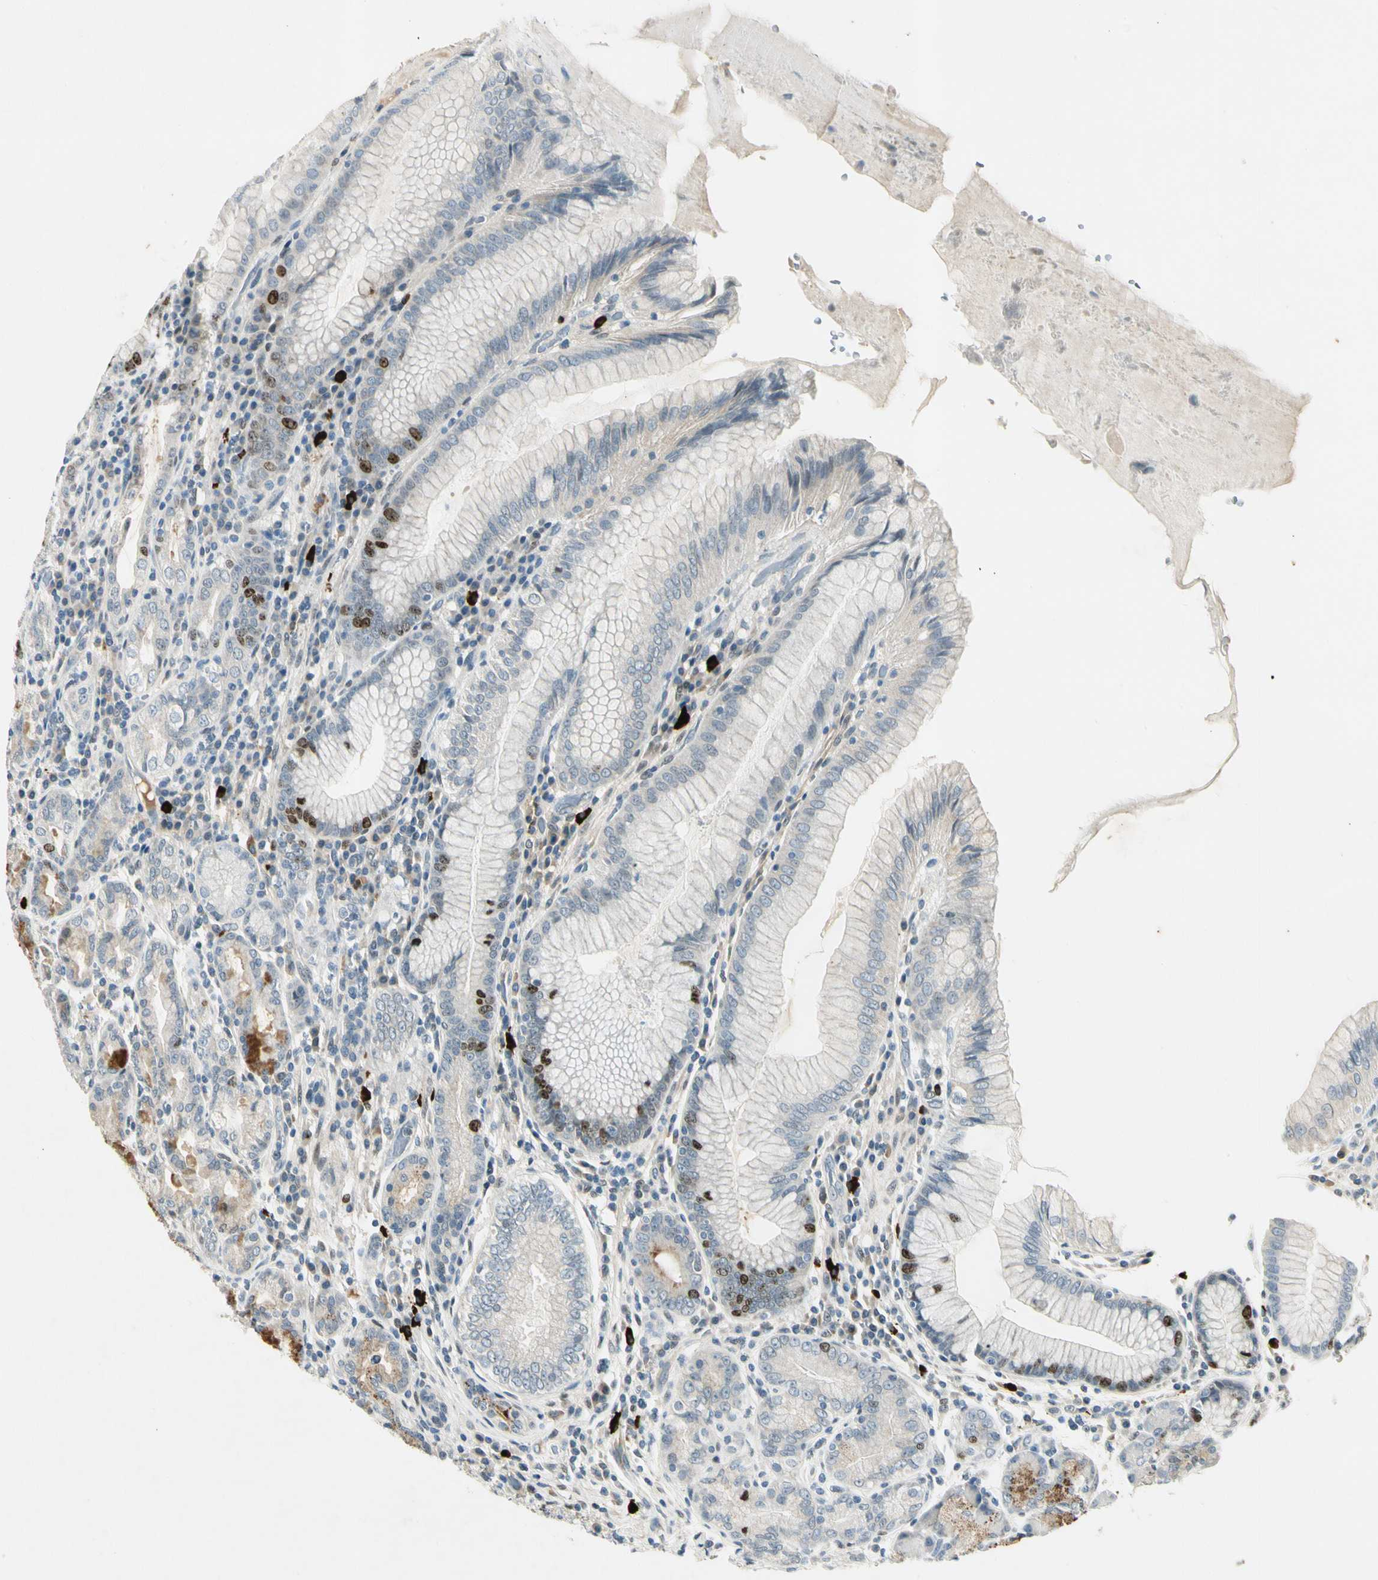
{"staining": {"intensity": "strong", "quantity": "<25%", "location": "cytoplasmic/membranous,nuclear"}, "tissue": "stomach", "cell_type": "Glandular cells", "image_type": "normal", "snomed": [{"axis": "morphology", "description": "Normal tissue, NOS"}, {"axis": "topography", "description": "Stomach, lower"}], "caption": "Immunohistochemical staining of benign human stomach demonstrates <25% levels of strong cytoplasmic/membranous,nuclear protein expression in about <25% of glandular cells. (Brightfield microscopy of DAB IHC at high magnification).", "gene": "PITX1", "patient": {"sex": "female", "age": 76}}